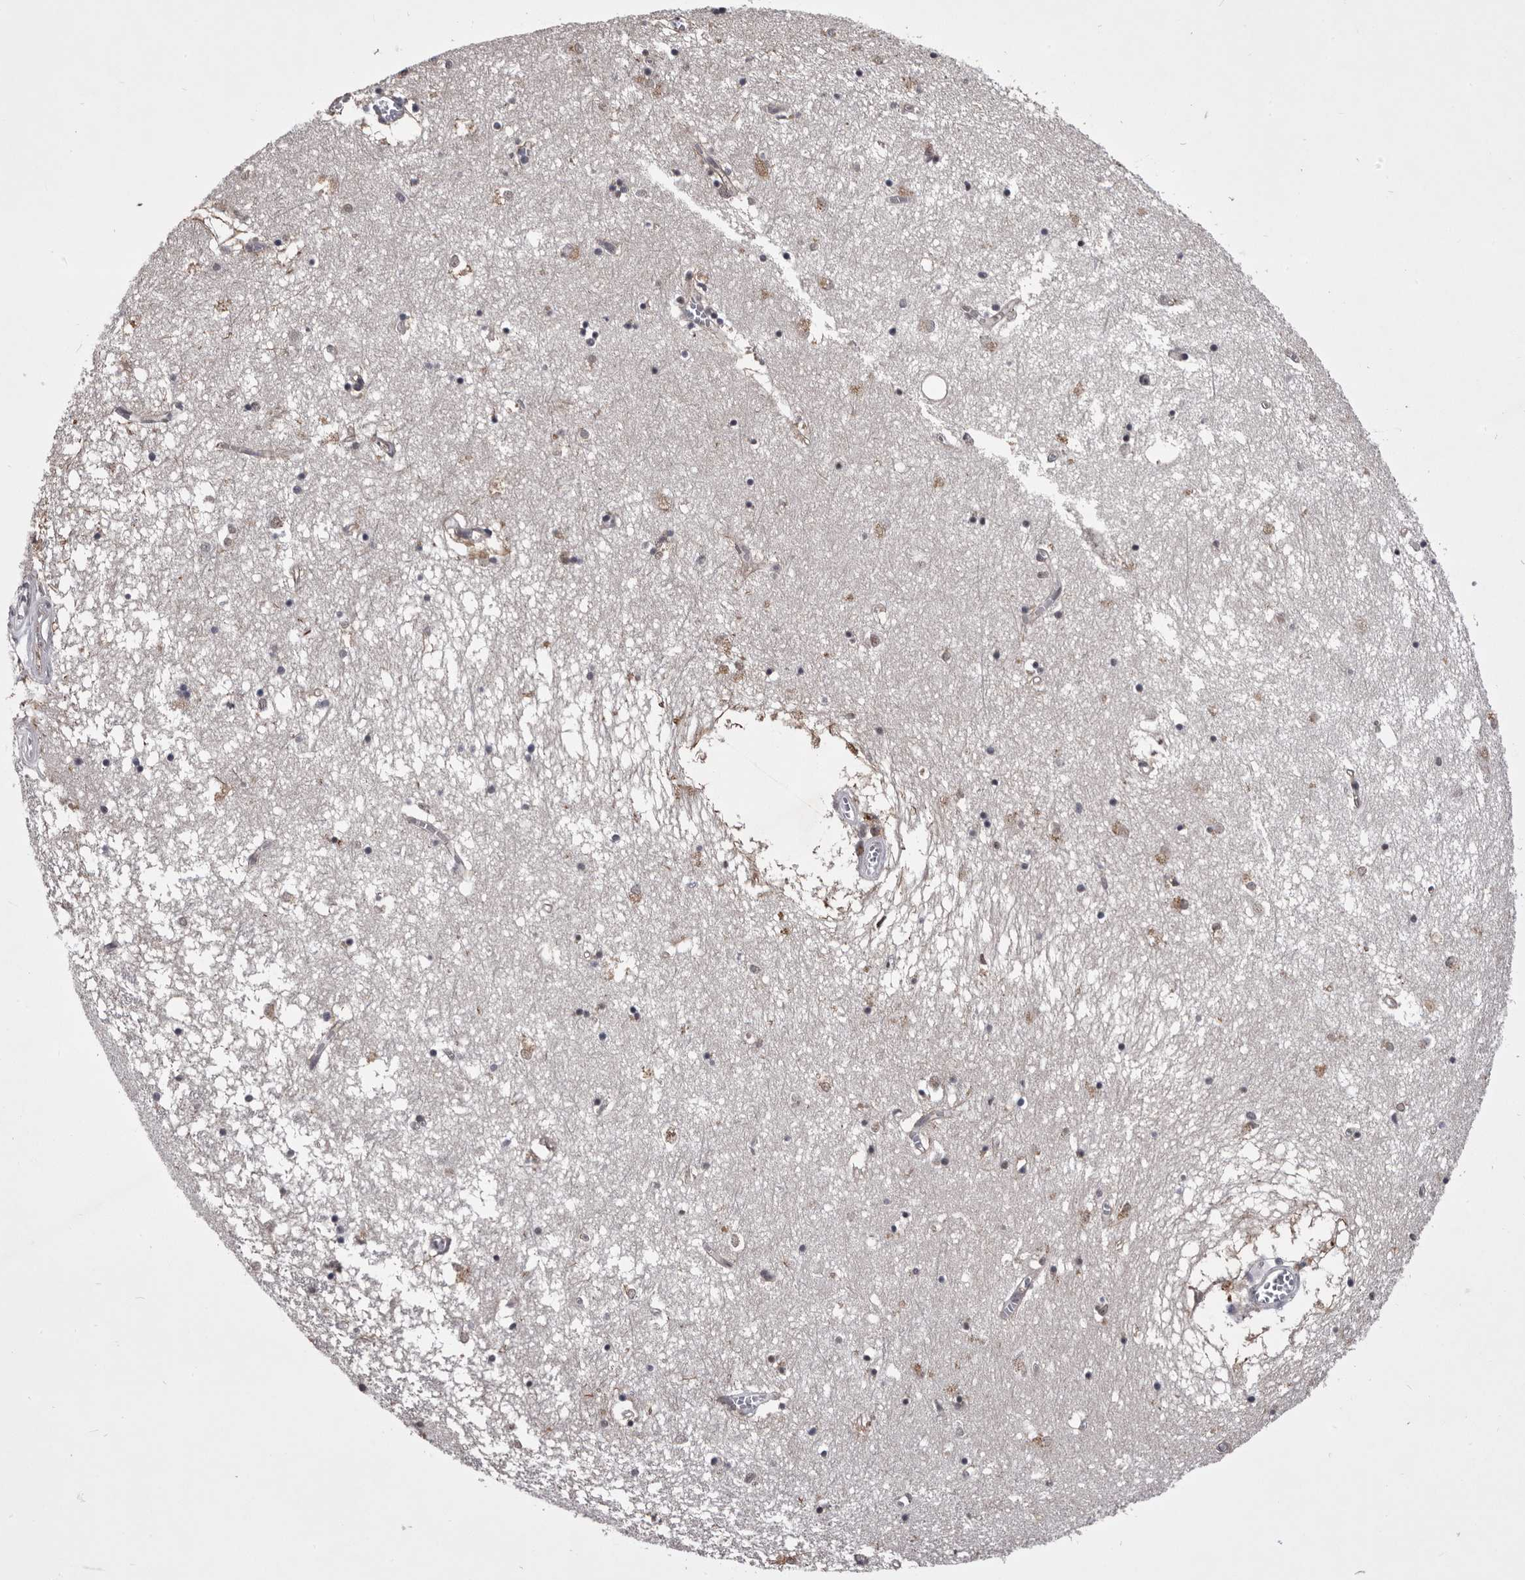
{"staining": {"intensity": "weak", "quantity": "<25%", "location": "cytoplasmic/membranous"}, "tissue": "hippocampus", "cell_type": "Glial cells", "image_type": "normal", "snomed": [{"axis": "morphology", "description": "Normal tissue, NOS"}, {"axis": "topography", "description": "Hippocampus"}], "caption": "Glial cells show no significant protein staining in unremarkable hippocampus.", "gene": "PRPF3", "patient": {"sex": "male", "age": 70}}